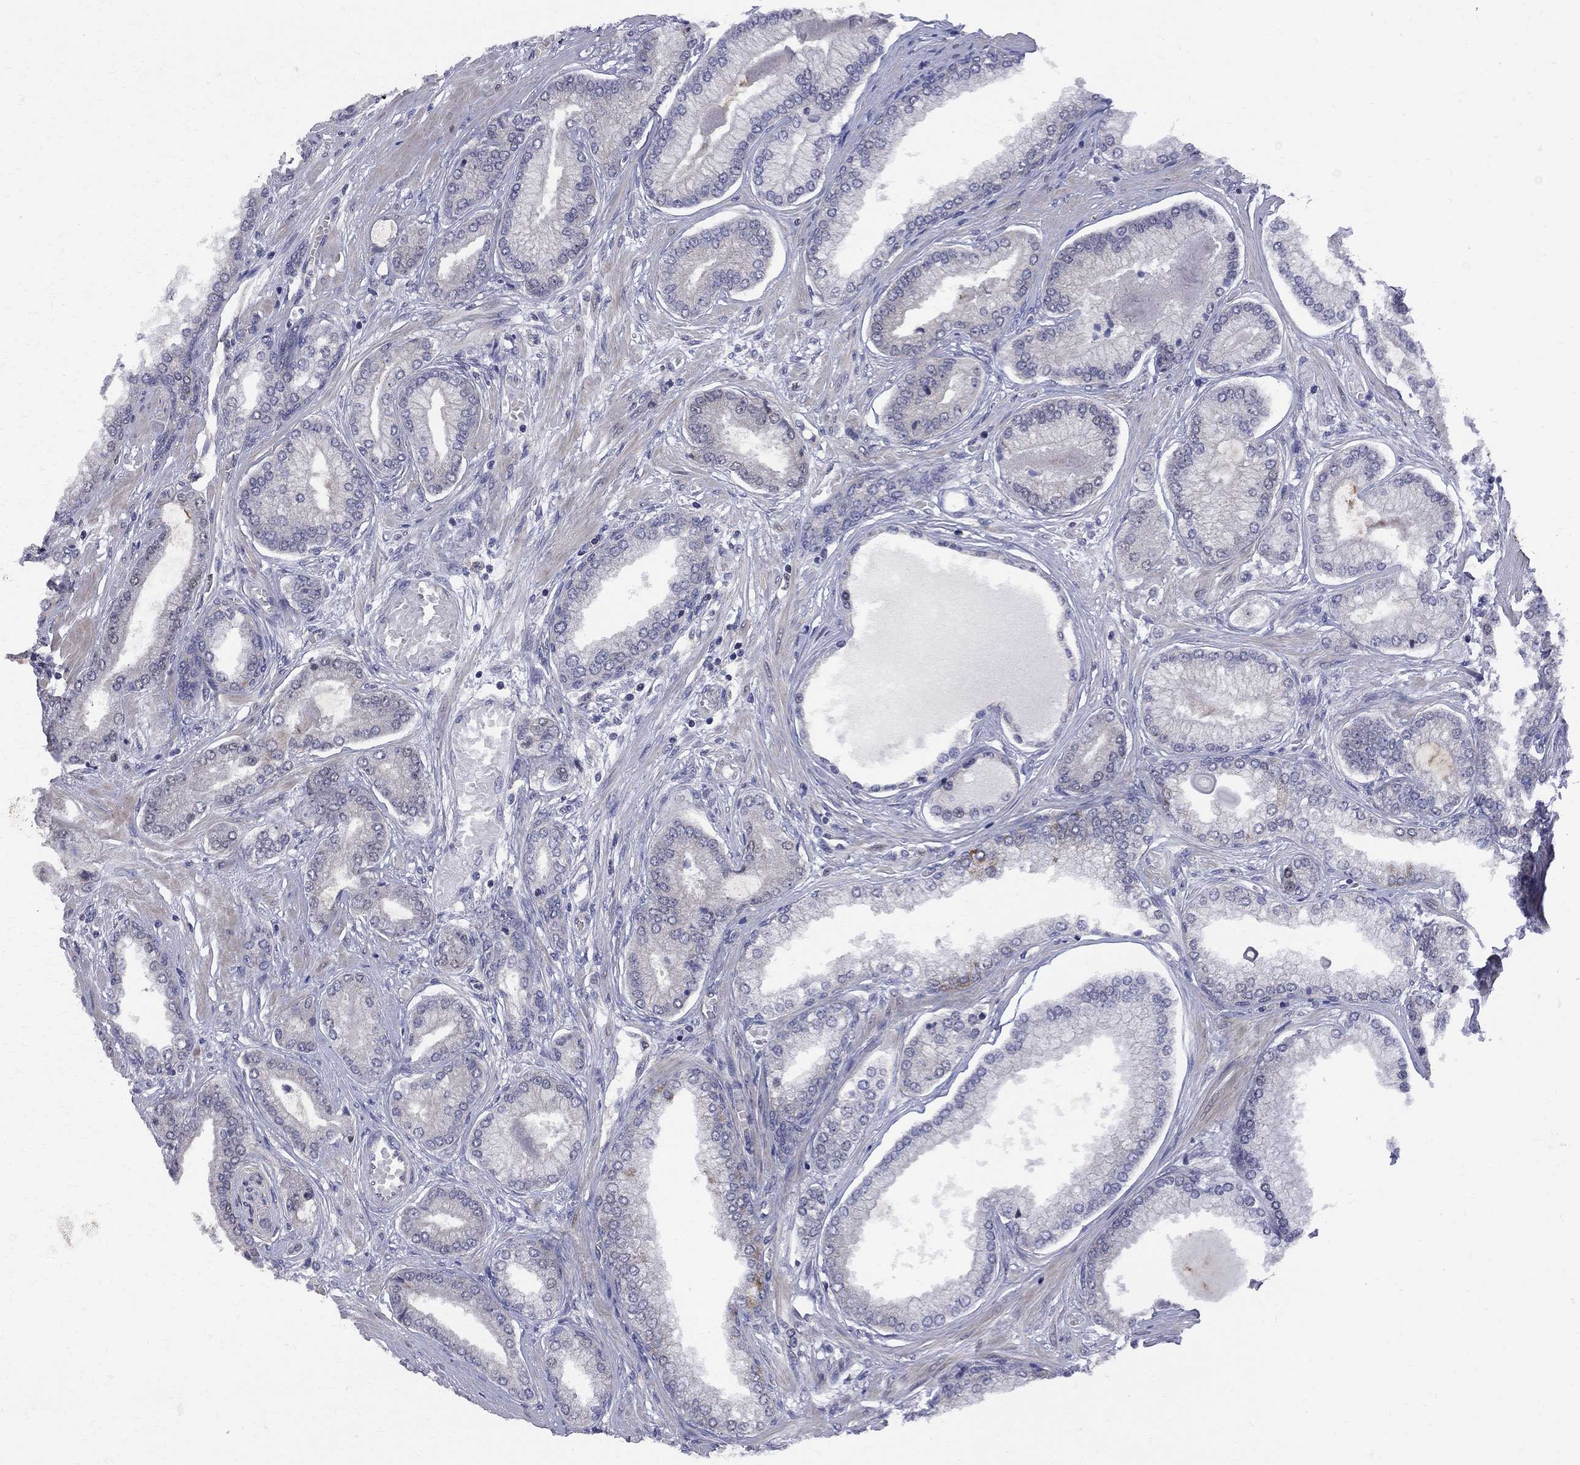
{"staining": {"intensity": "negative", "quantity": "none", "location": "none"}, "tissue": "prostate cancer", "cell_type": "Tumor cells", "image_type": "cancer", "snomed": [{"axis": "morphology", "description": "Adenocarcinoma, Low grade"}, {"axis": "topography", "description": "Prostate"}], "caption": "This is a histopathology image of immunohistochemistry (IHC) staining of prostate adenocarcinoma (low-grade), which shows no staining in tumor cells. The staining was performed using DAB (3,3'-diaminobenzidine) to visualize the protein expression in brown, while the nuclei were stained in blue with hematoxylin (Magnification: 20x).", "gene": "CNOT11", "patient": {"sex": "male", "age": 57}}